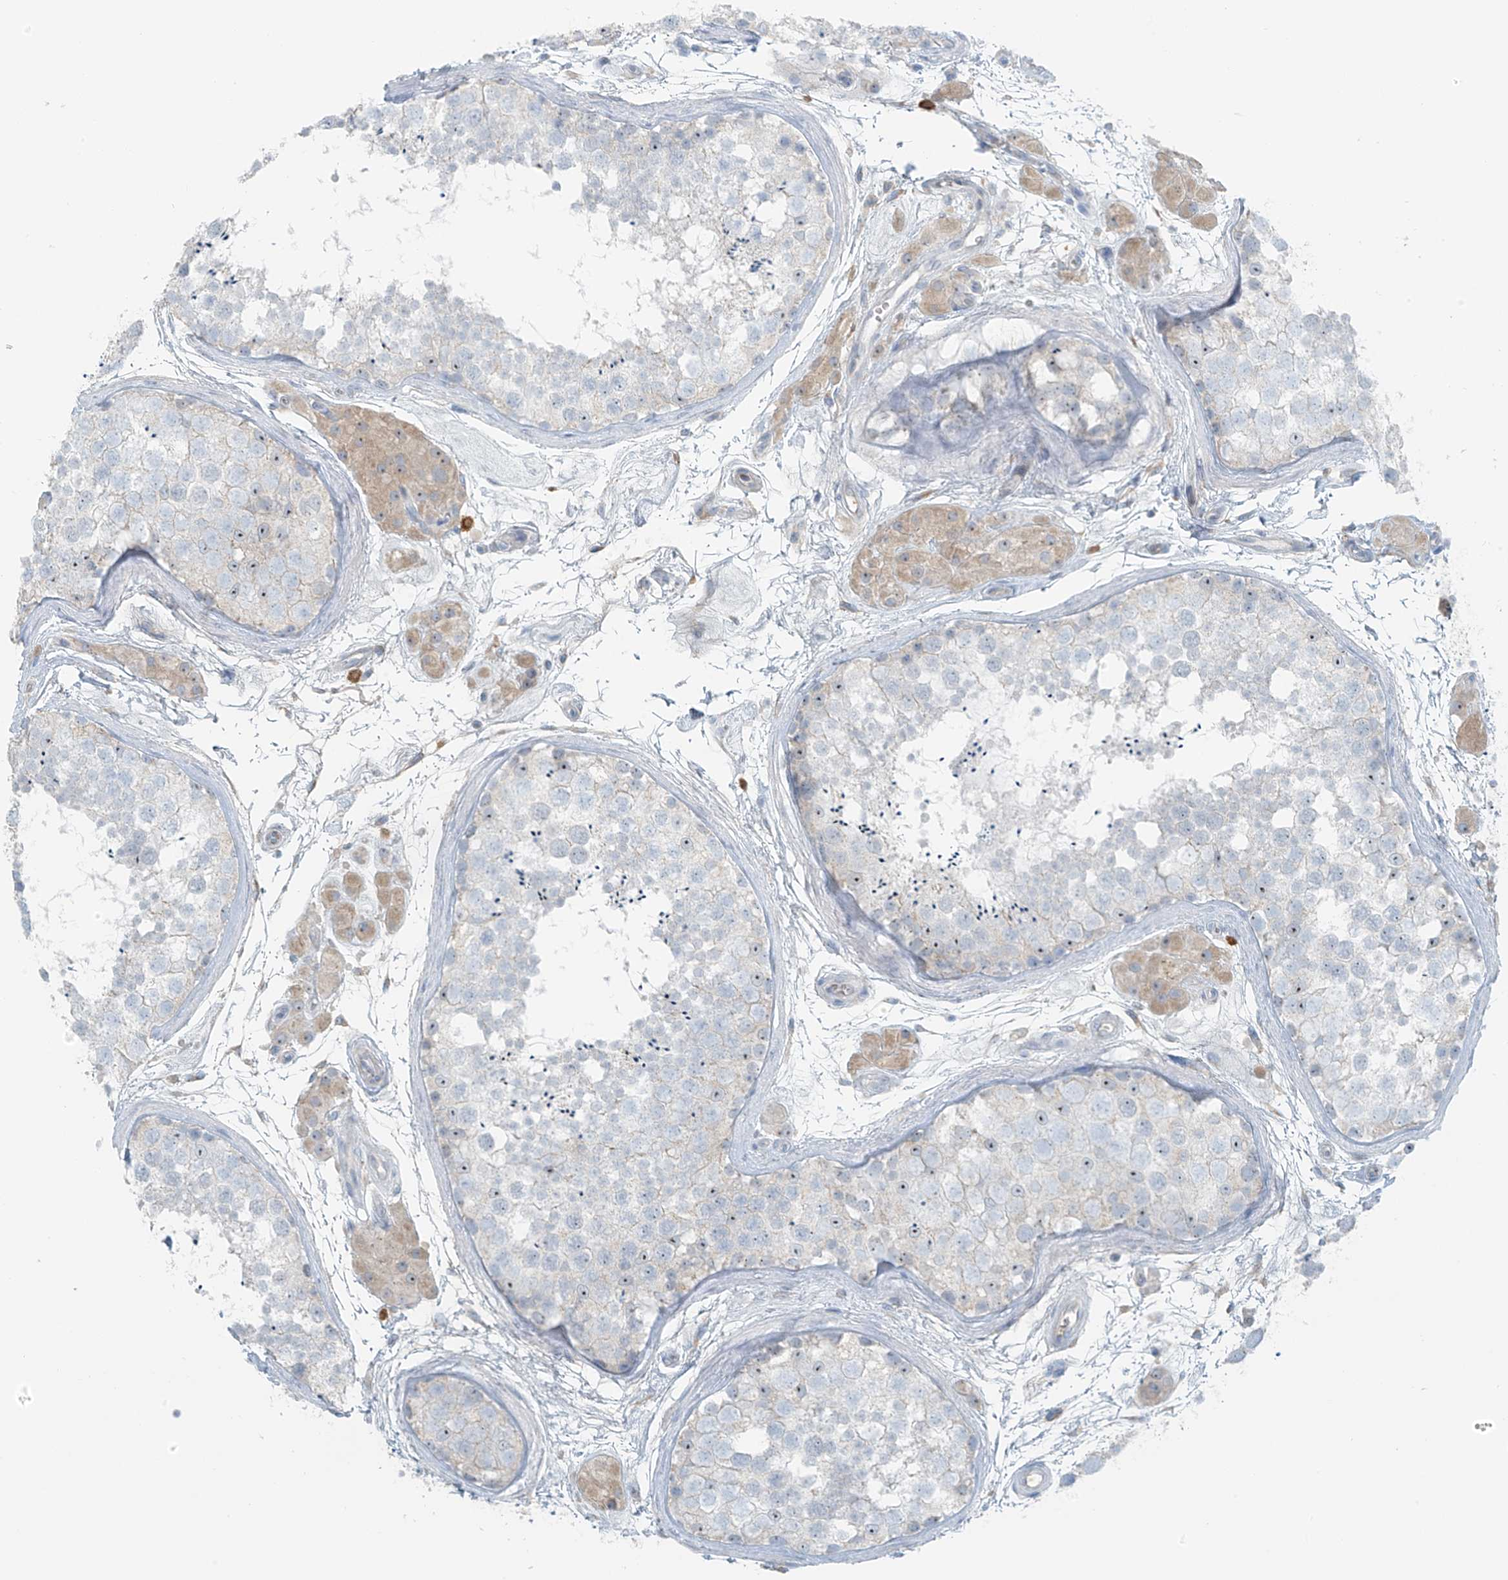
{"staining": {"intensity": "negative", "quantity": "none", "location": "none"}, "tissue": "testis", "cell_type": "Cells in seminiferous ducts", "image_type": "normal", "snomed": [{"axis": "morphology", "description": "Normal tissue, NOS"}, {"axis": "topography", "description": "Testis"}], "caption": "Testis stained for a protein using immunohistochemistry shows no expression cells in seminiferous ducts.", "gene": "FAM131C", "patient": {"sex": "male", "age": 56}}